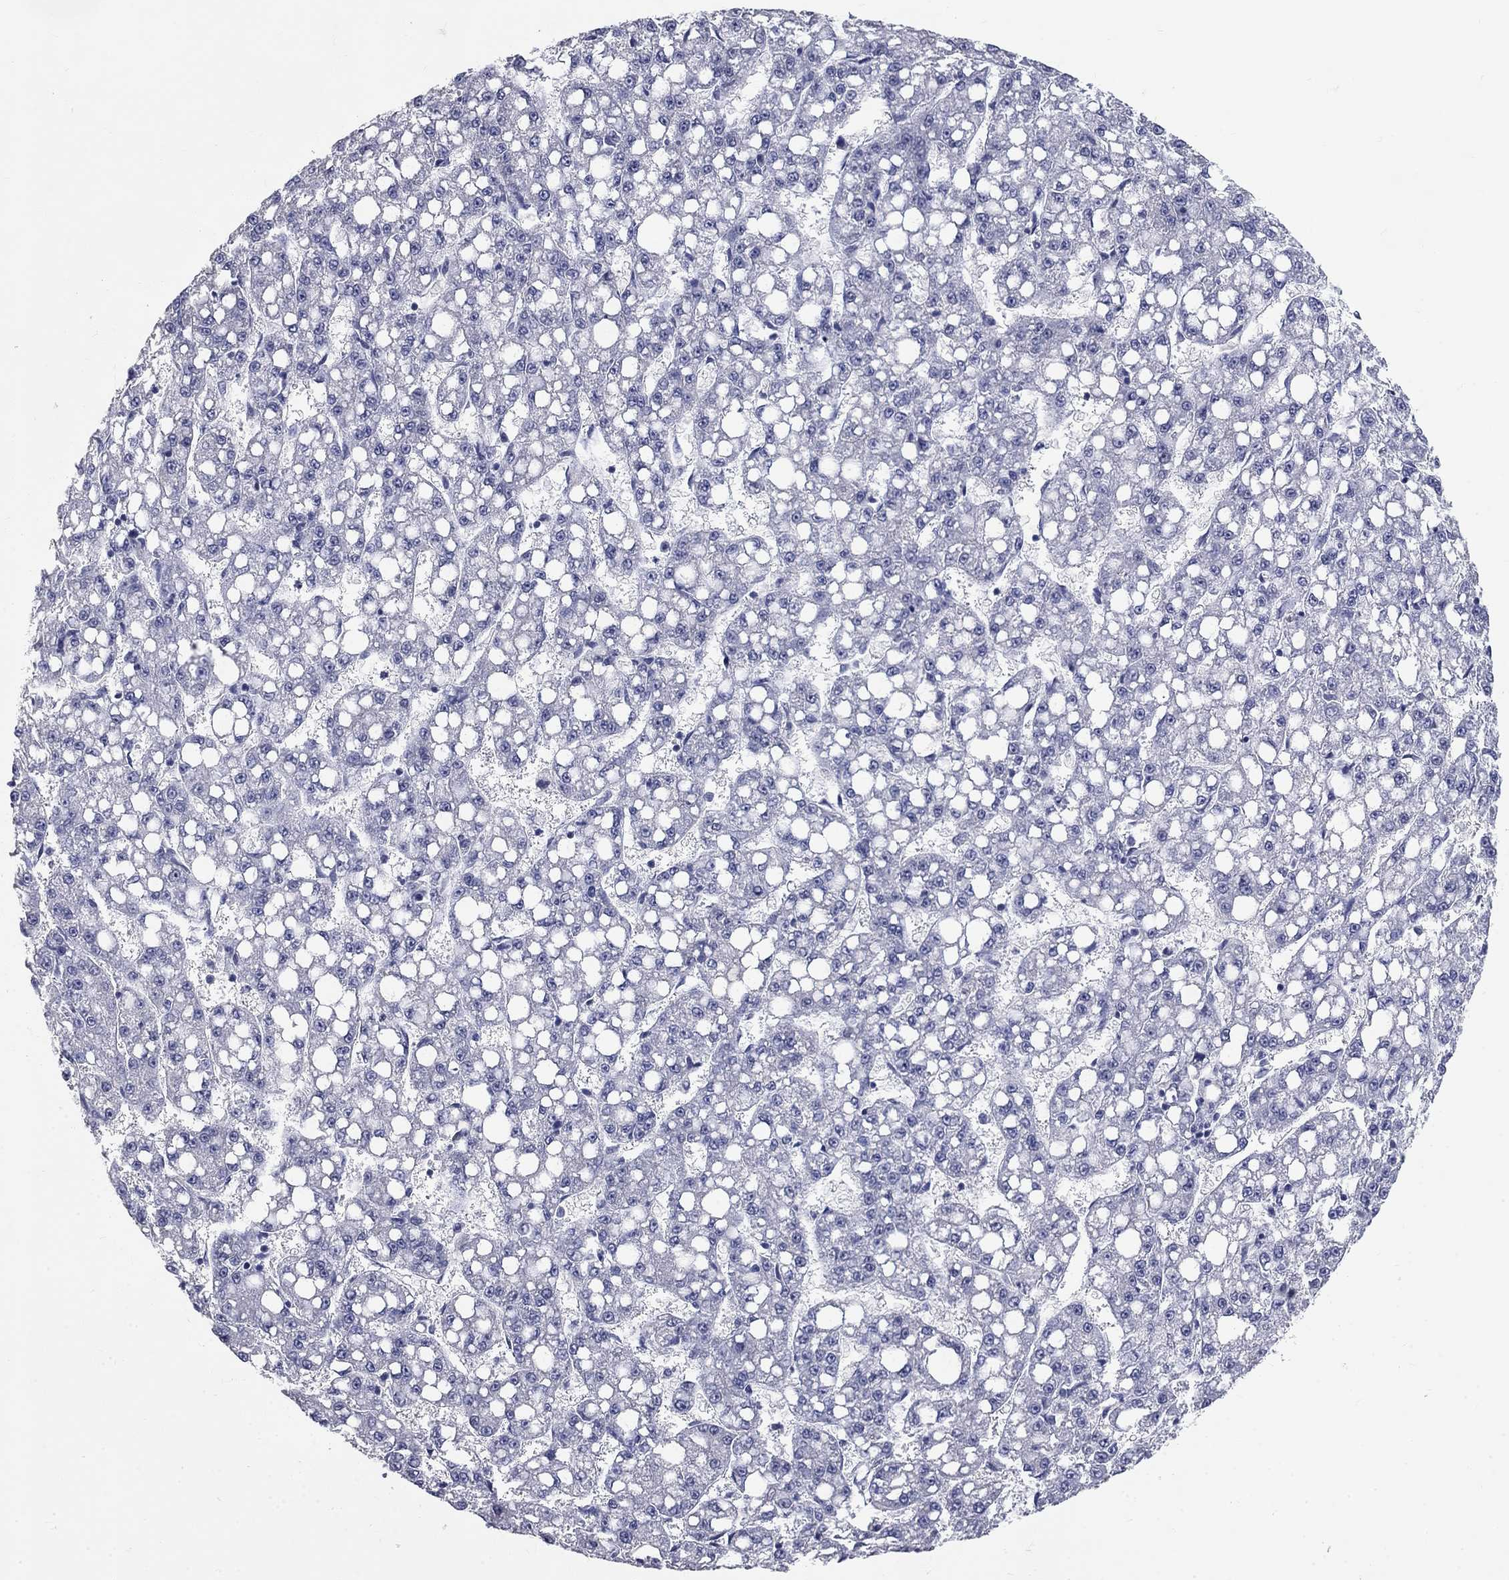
{"staining": {"intensity": "negative", "quantity": "none", "location": "none"}, "tissue": "liver cancer", "cell_type": "Tumor cells", "image_type": "cancer", "snomed": [{"axis": "morphology", "description": "Carcinoma, Hepatocellular, NOS"}, {"axis": "topography", "description": "Liver"}], "caption": "Immunohistochemistry (IHC) image of neoplastic tissue: human liver hepatocellular carcinoma stained with DAB reveals no significant protein positivity in tumor cells. (Immunohistochemistry, brightfield microscopy, high magnification).", "gene": "ELAVL4", "patient": {"sex": "female", "age": 65}}